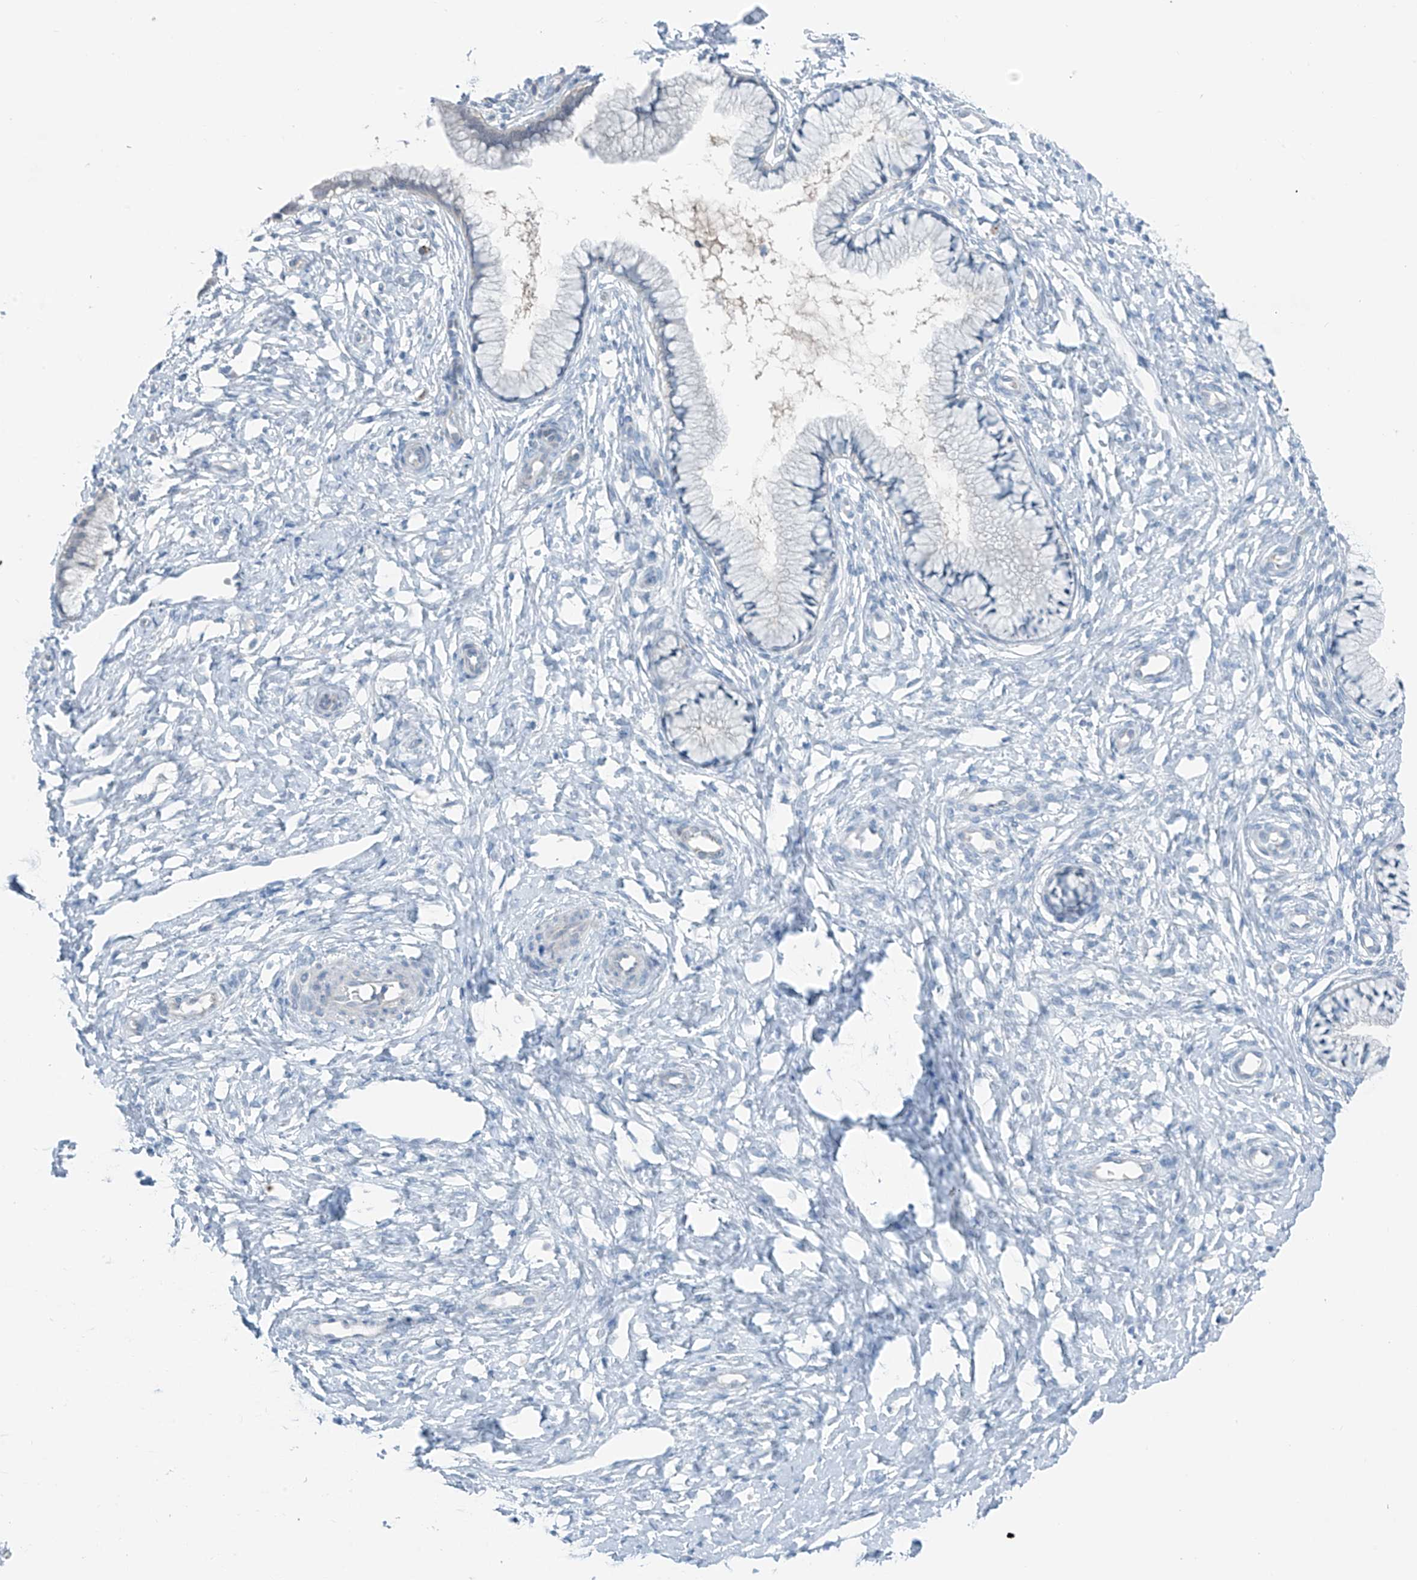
{"staining": {"intensity": "negative", "quantity": "none", "location": "none"}, "tissue": "cervix", "cell_type": "Glandular cells", "image_type": "normal", "snomed": [{"axis": "morphology", "description": "Normal tissue, NOS"}, {"axis": "topography", "description": "Cervix"}], "caption": "The micrograph exhibits no significant positivity in glandular cells of cervix. (DAB immunohistochemistry with hematoxylin counter stain).", "gene": "ZNF793", "patient": {"sex": "female", "age": 36}}